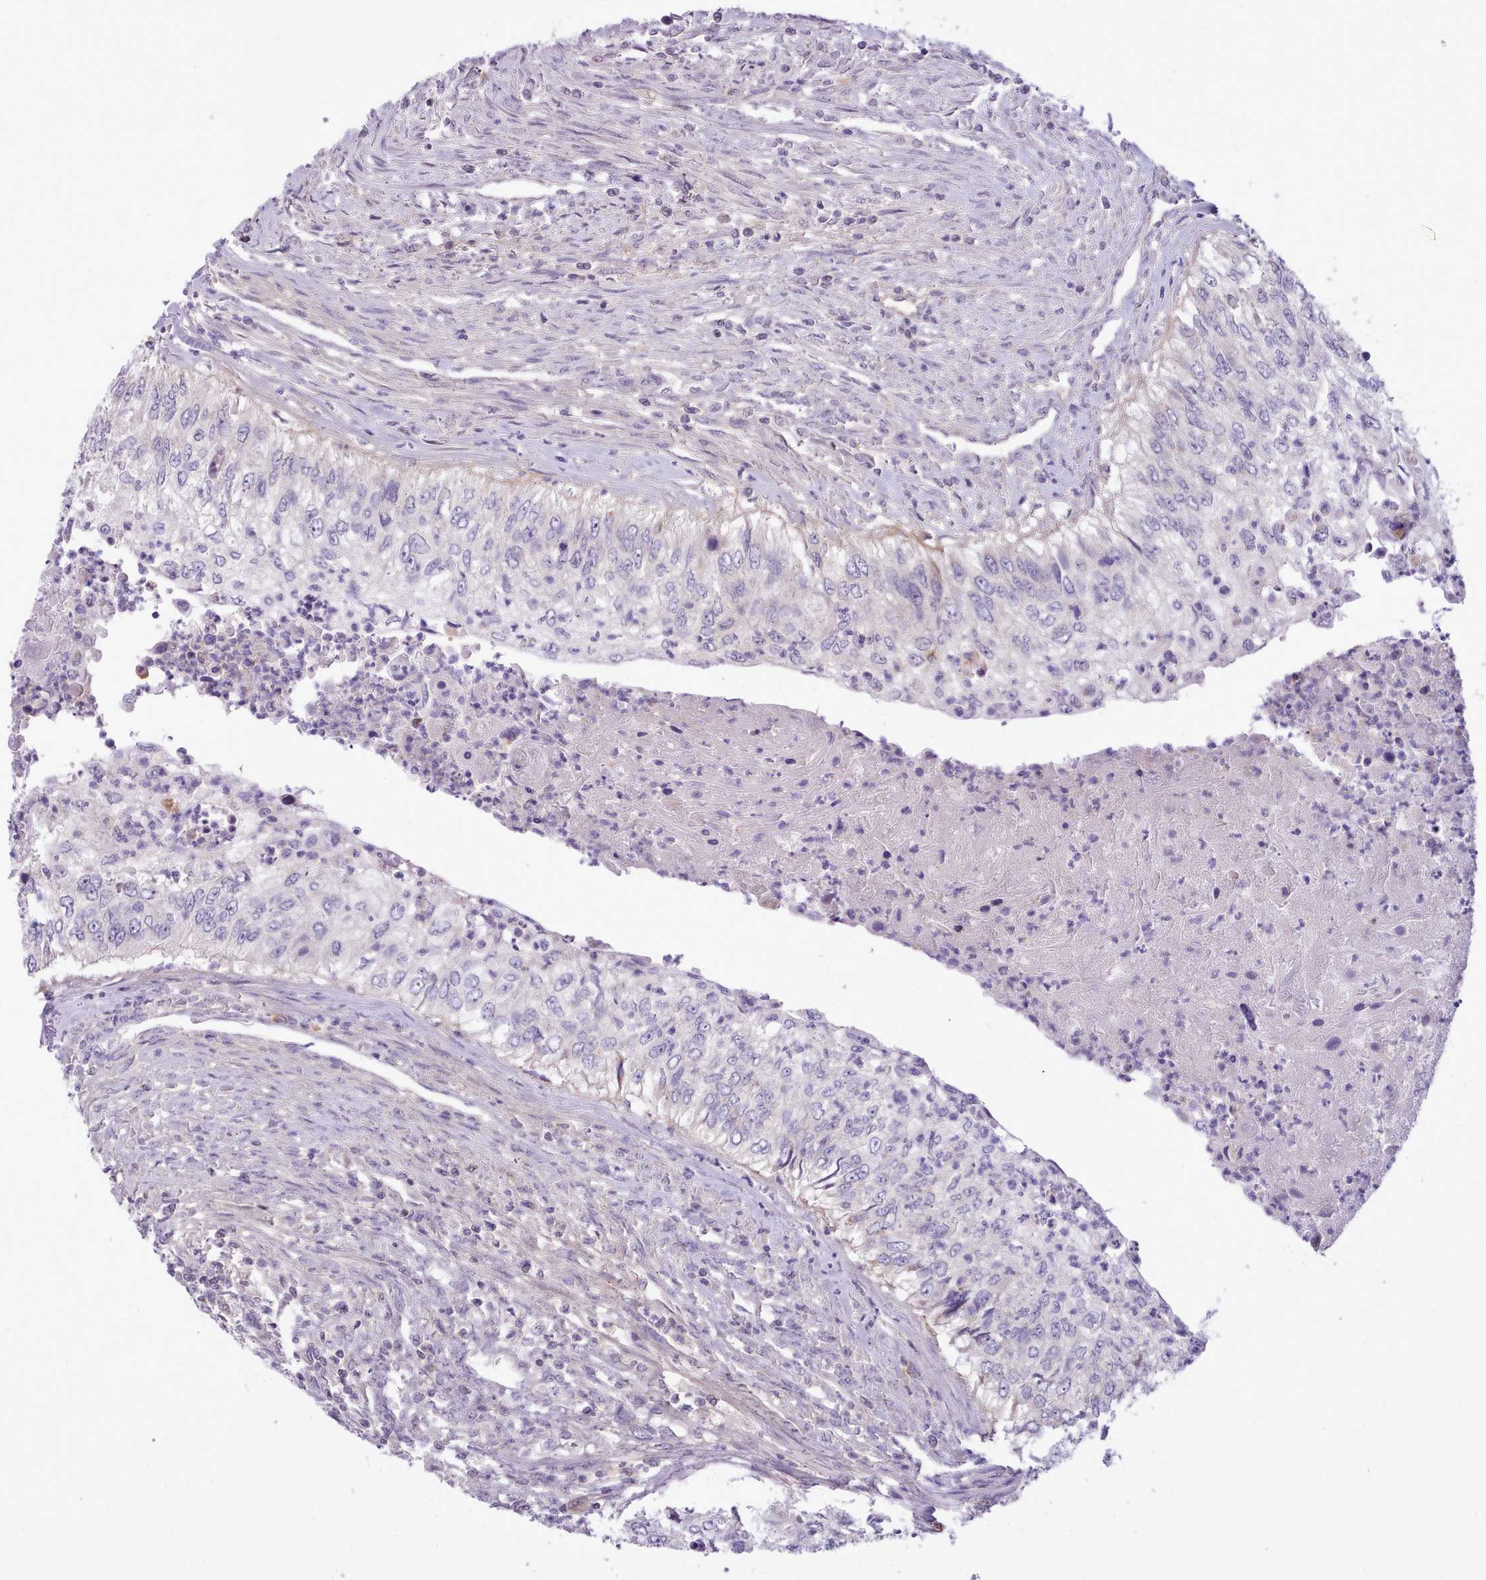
{"staining": {"intensity": "negative", "quantity": "none", "location": "none"}, "tissue": "urothelial cancer", "cell_type": "Tumor cells", "image_type": "cancer", "snomed": [{"axis": "morphology", "description": "Urothelial carcinoma, High grade"}, {"axis": "topography", "description": "Urinary bladder"}], "caption": "There is no significant positivity in tumor cells of urothelial carcinoma (high-grade).", "gene": "CYP2A13", "patient": {"sex": "female", "age": 60}}